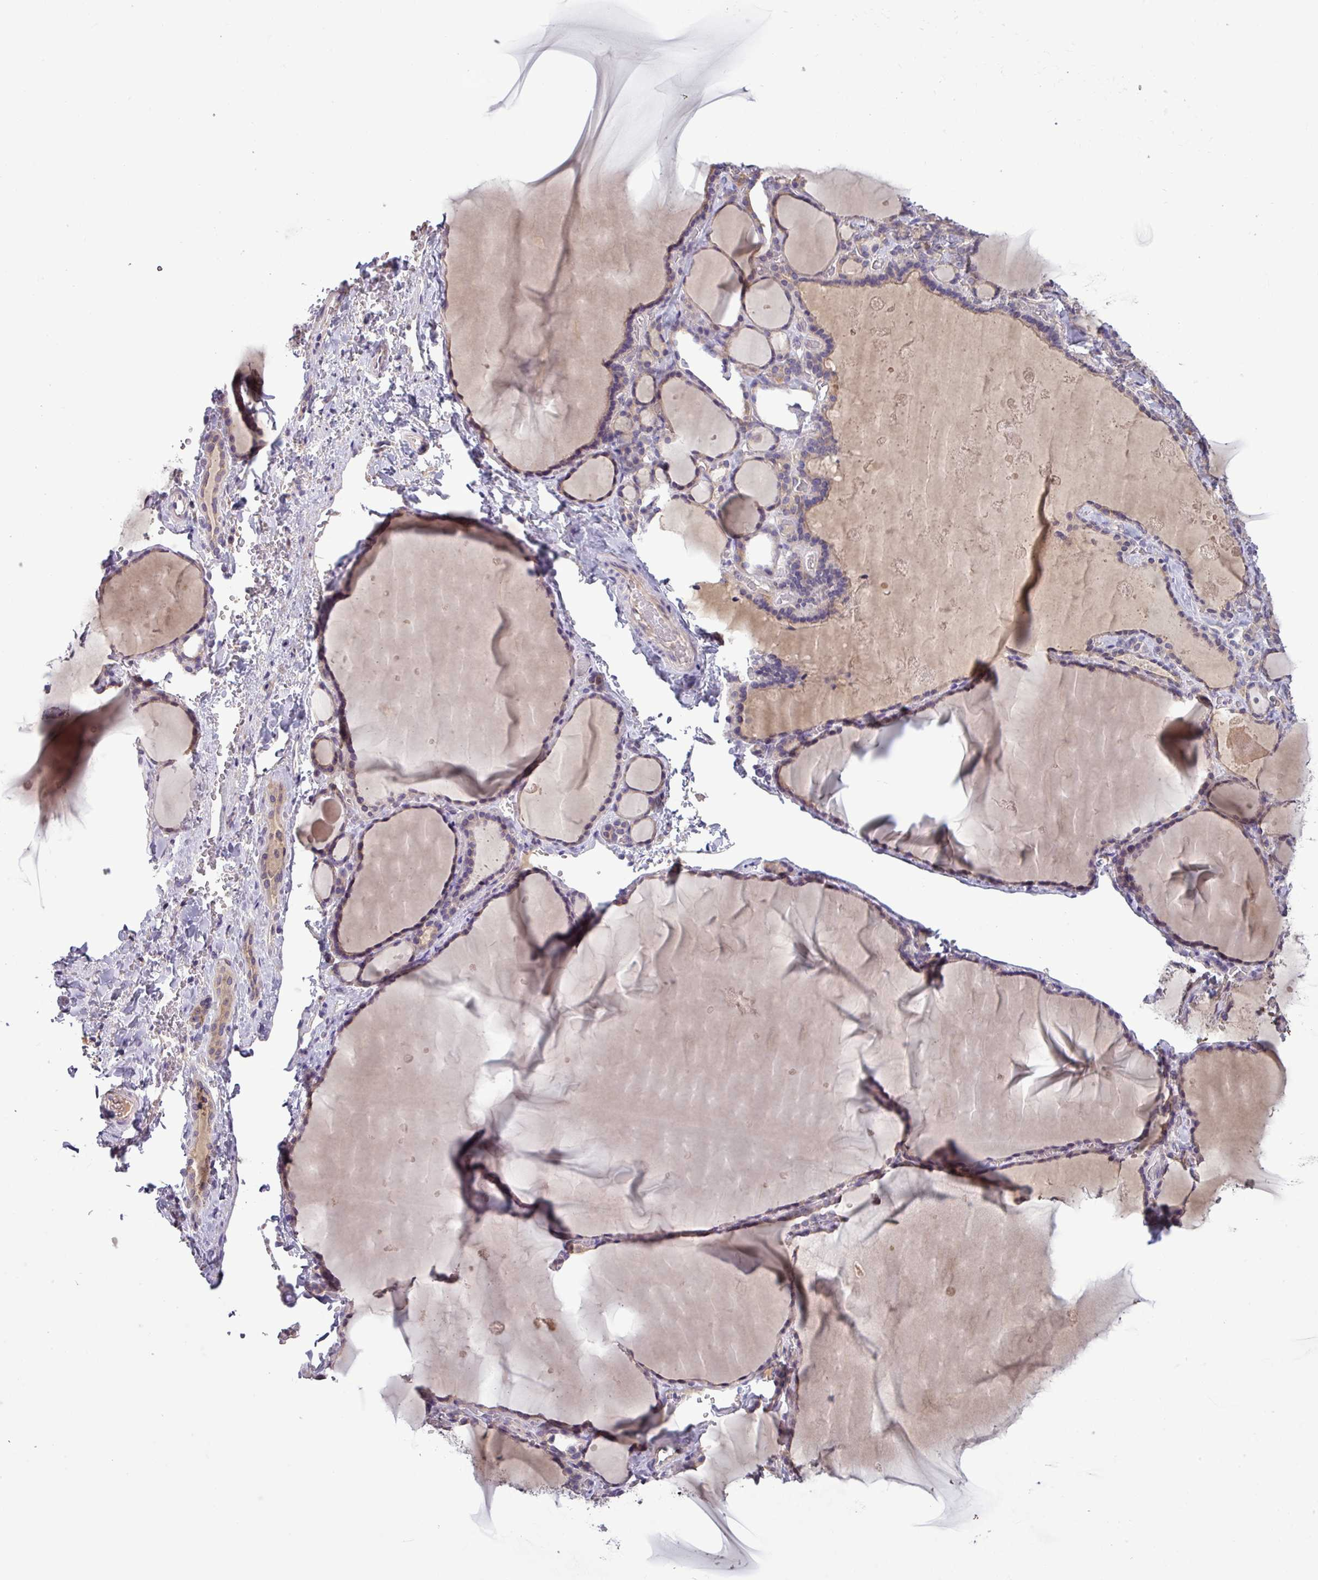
{"staining": {"intensity": "weak", "quantity": "25%-75%", "location": "cytoplasmic/membranous"}, "tissue": "thyroid gland", "cell_type": "Glandular cells", "image_type": "normal", "snomed": [{"axis": "morphology", "description": "Normal tissue, NOS"}, {"axis": "topography", "description": "Thyroid gland"}], "caption": "Protein expression analysis of unremarkable human thyroid gland reveals weak cytoplasmic/membranous expression in approximately 25%-75% of glandular cells. (DAB = brown stain, brightfield microscopy at high magnification).", "gene": "TMEM62", "patient": {"sex": "female", "age": 49}}